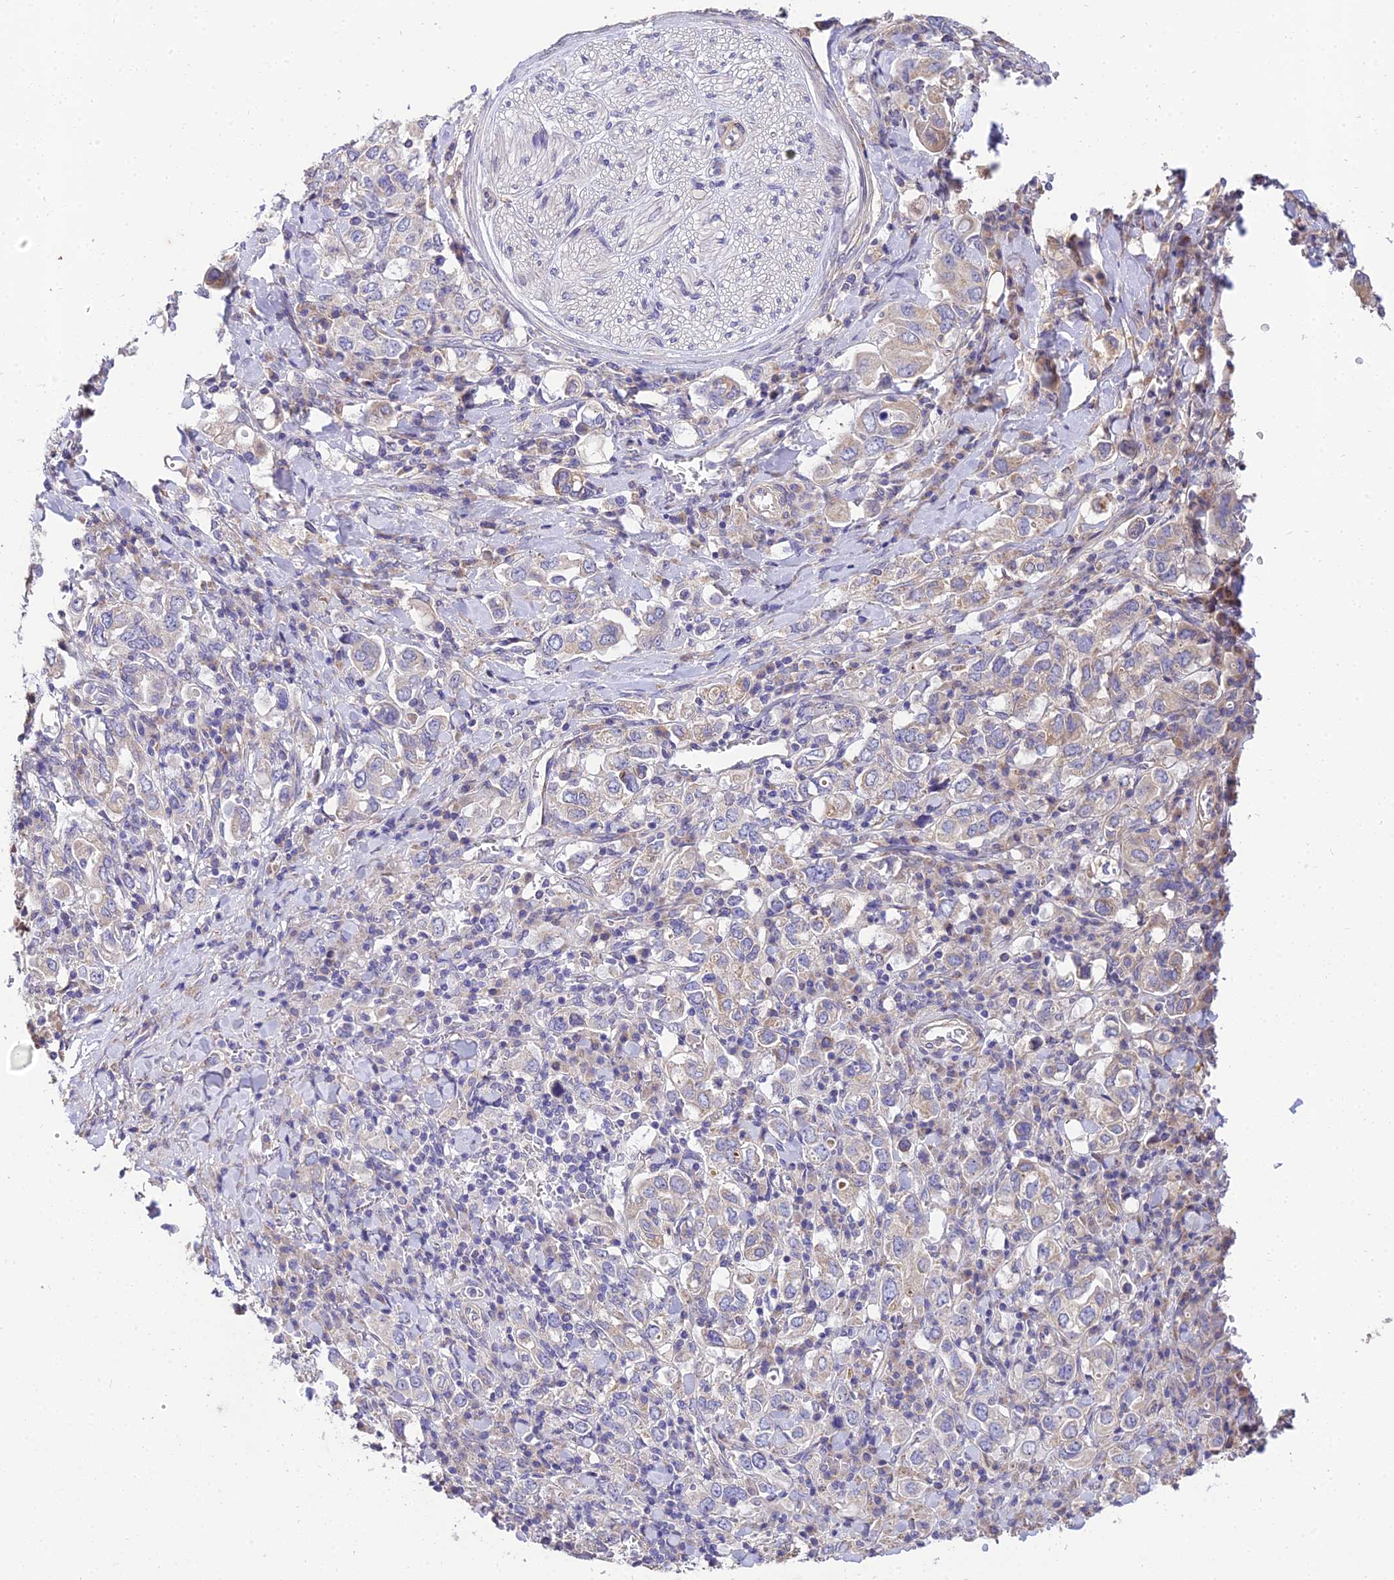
{"staining": {"intensity": "negative", "quantity": "none", "location": "none"}, "tissue": "stomach cancer", "cell_type": "Tumor cells", "image_type": "cancer", "snomed": [{"axis": "morphology", "description": "Adenocarcinoma, NOS"}, {"axis": "topography", "description": "Stomach, upper"}], "caption": "Immunohistochemical staining of stomach adenocarcinoma exhibits no significant staining in tumor cells.", "gene": "ARL8B", "patient": {"sex": "male", "age": 62}}